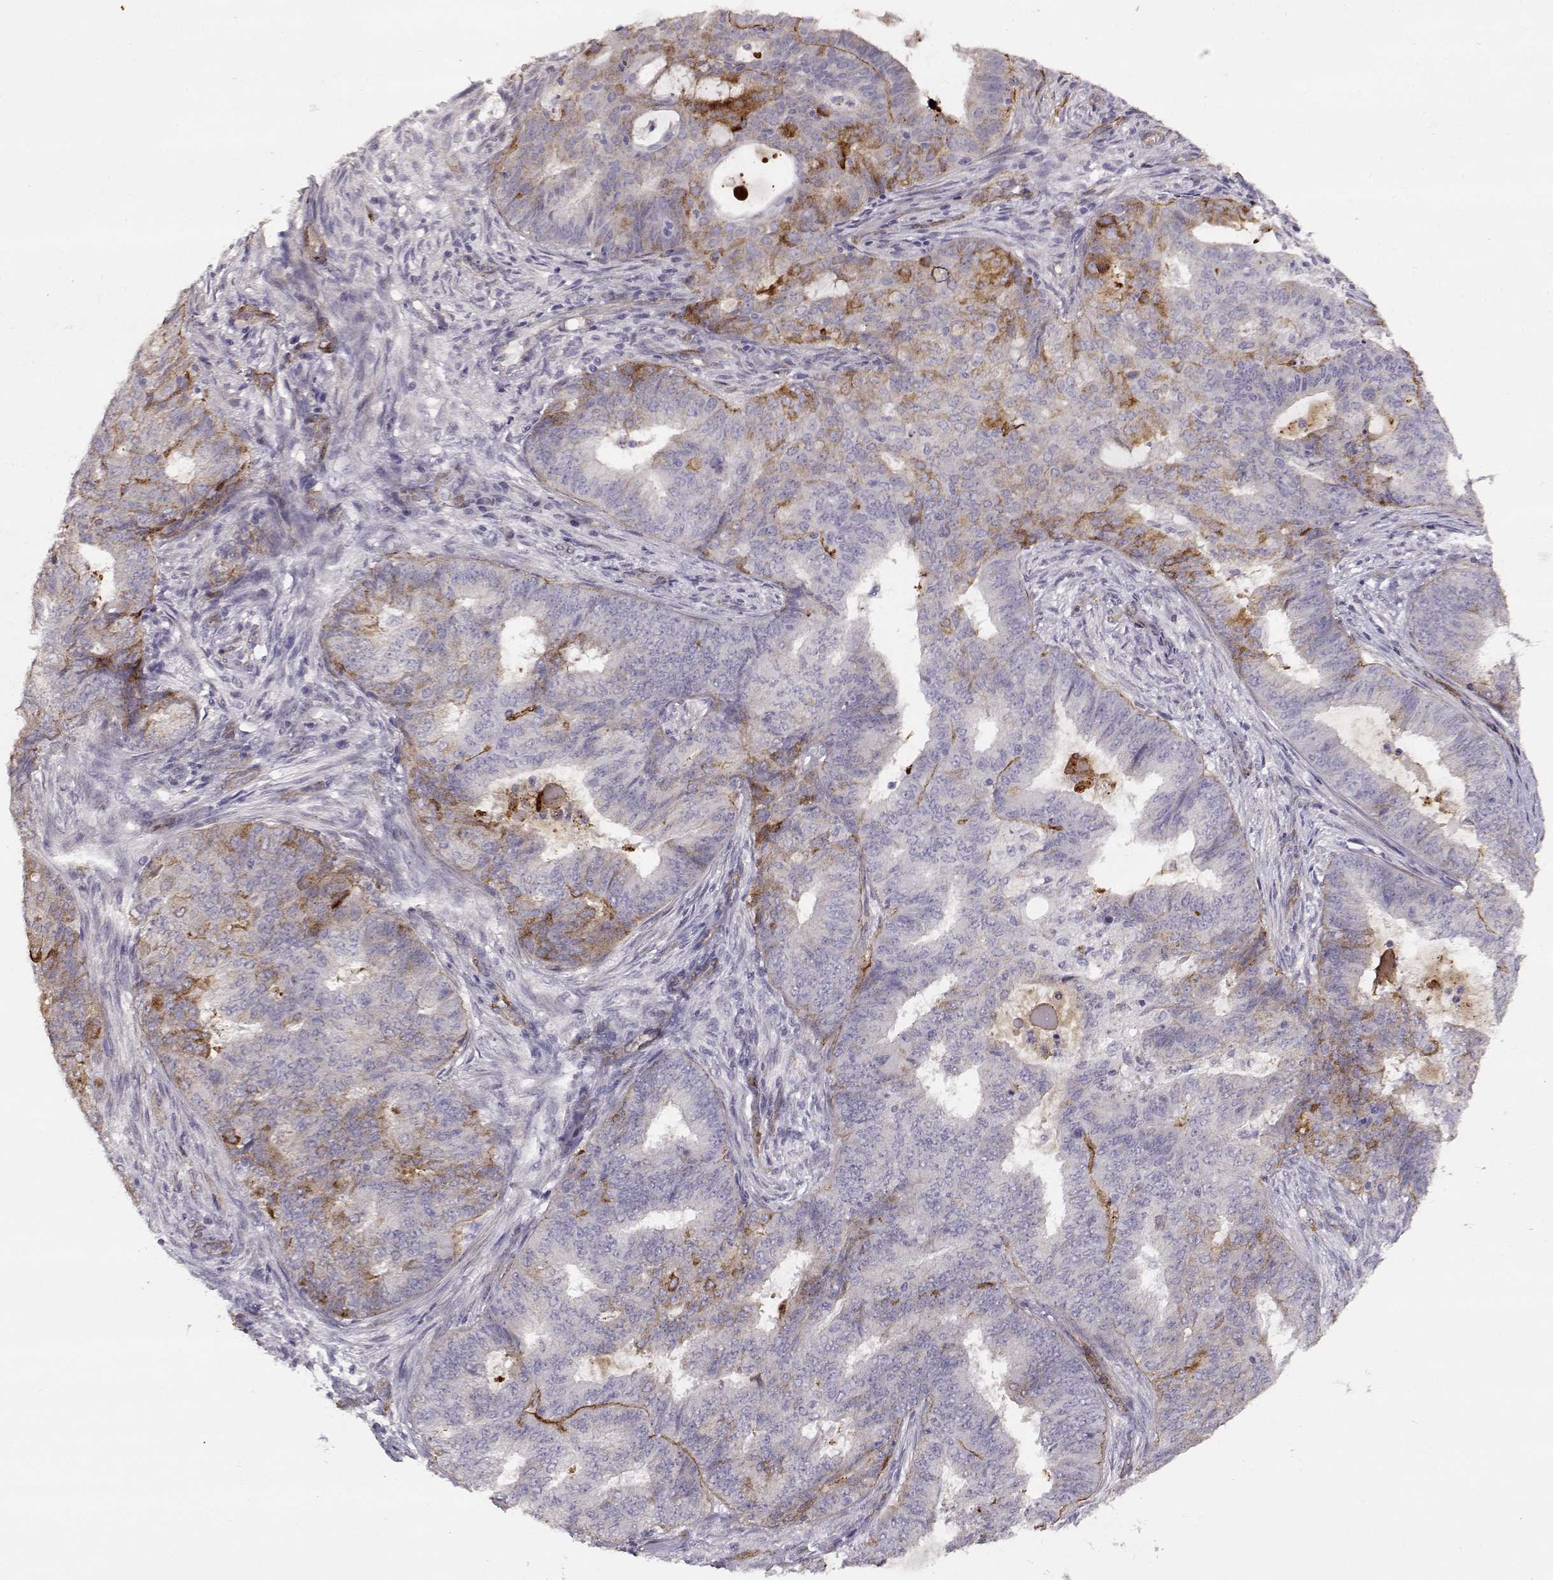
{"staining": {"intensity": "negative", "quantity": "none", "location": "none"}, "tissue": "endometrial cancer", "cell_type": "Tumor cells", "image_type": "cancer", "snomed": [{"axis": "morphology", "description": "Adenocarcinoma, NOS"}, {"axis": "topography", "description": "Endometrium"}], "caption": "Immunohistochemistry of endometrial cancer reveals no staining in tumor cells. Nuclei are stained in blue.", "gene": "LAMC1", "patient": {"sex": "female", "age": 62}}